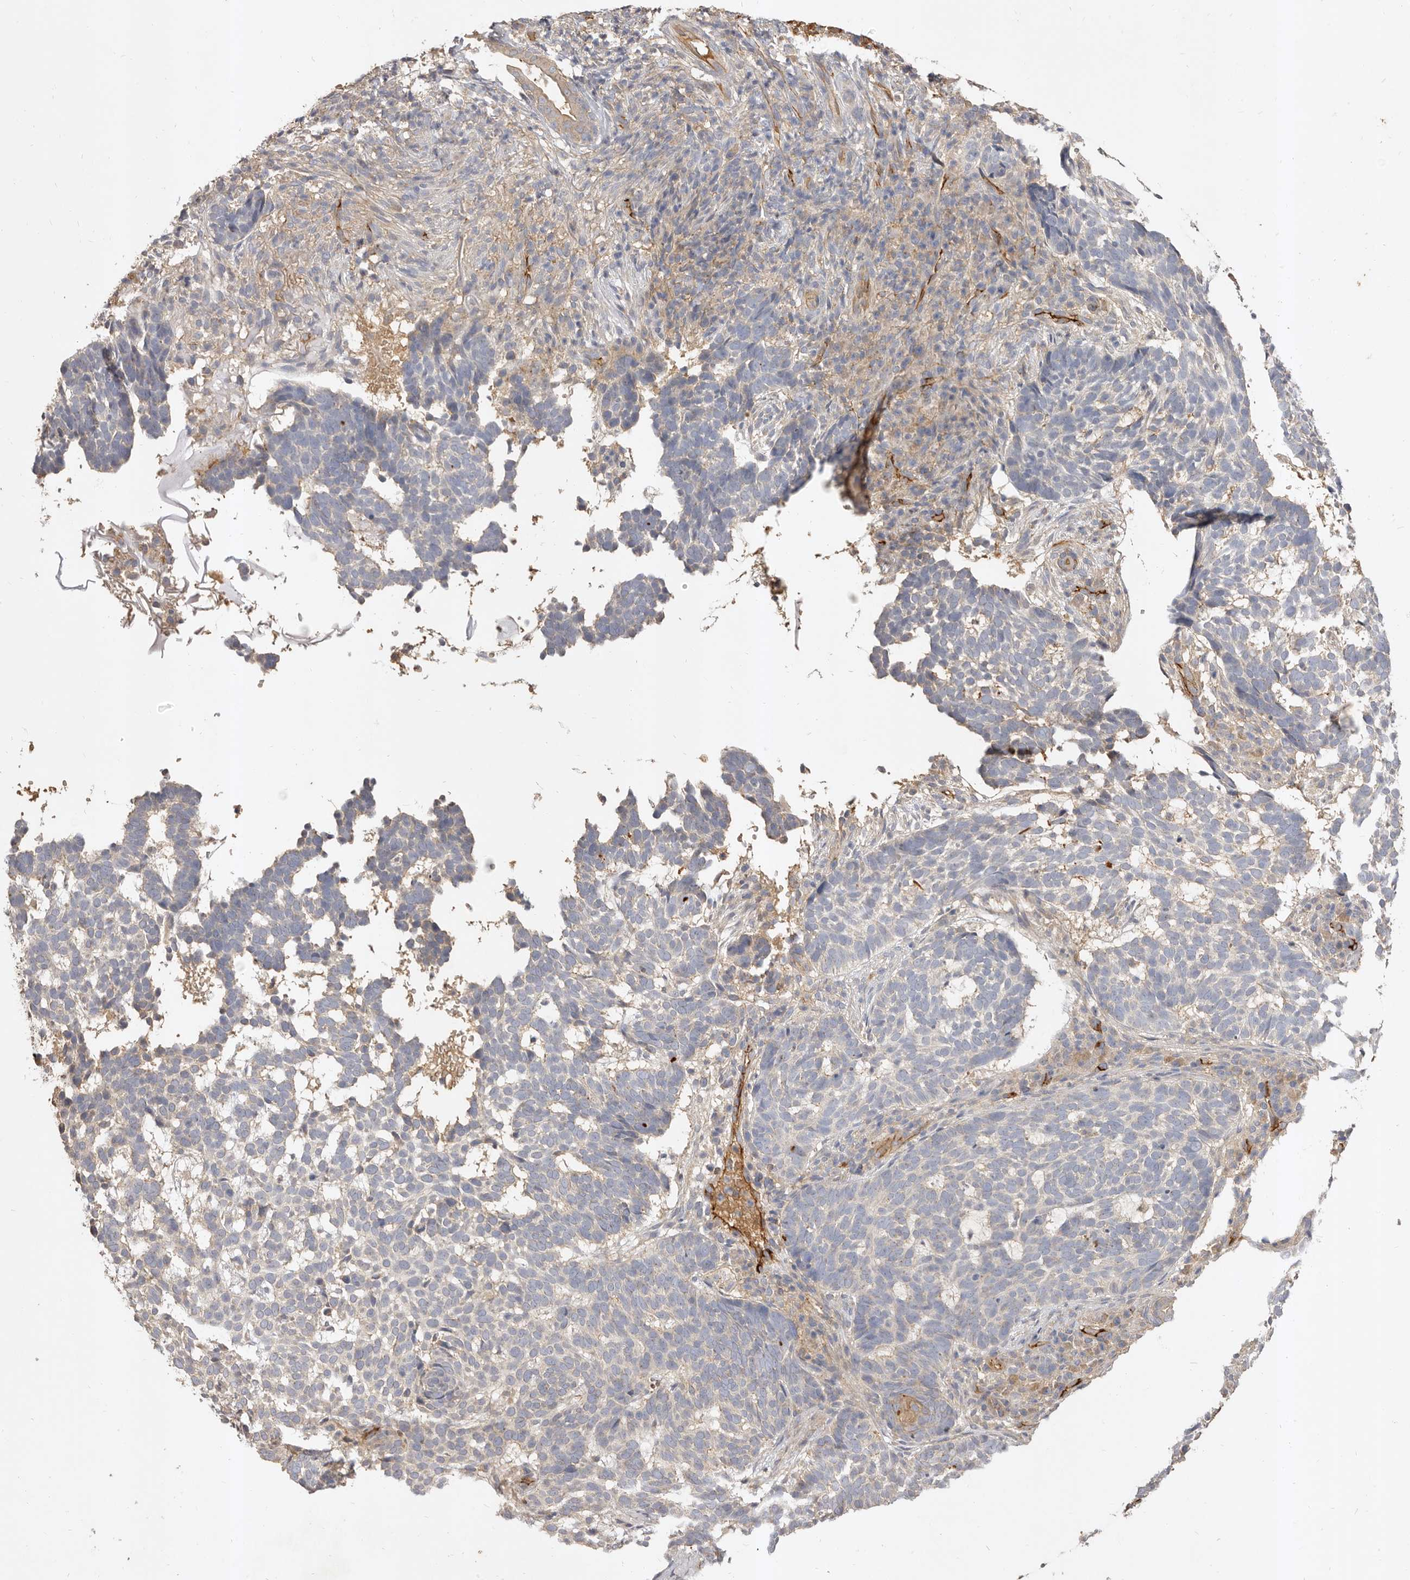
{"staining": {"intensity": "negative", "quantity": "none", "location": "none"}, "tissue": "skin cancer", "cell_type": "Tumor cells", "image_type": "cancer", "snomed": [{"axis": "morphology", "description": "Basal cell carcinoma"}, {"axis": "topography", "description": "Skin"}], "caption": "Skin basal cell carcinoma stained for a protein using IHC demonstrates no positivity tumor cells.", "gene": "ADAMTS9", "patient": {"sex": "male", "age": 85}}